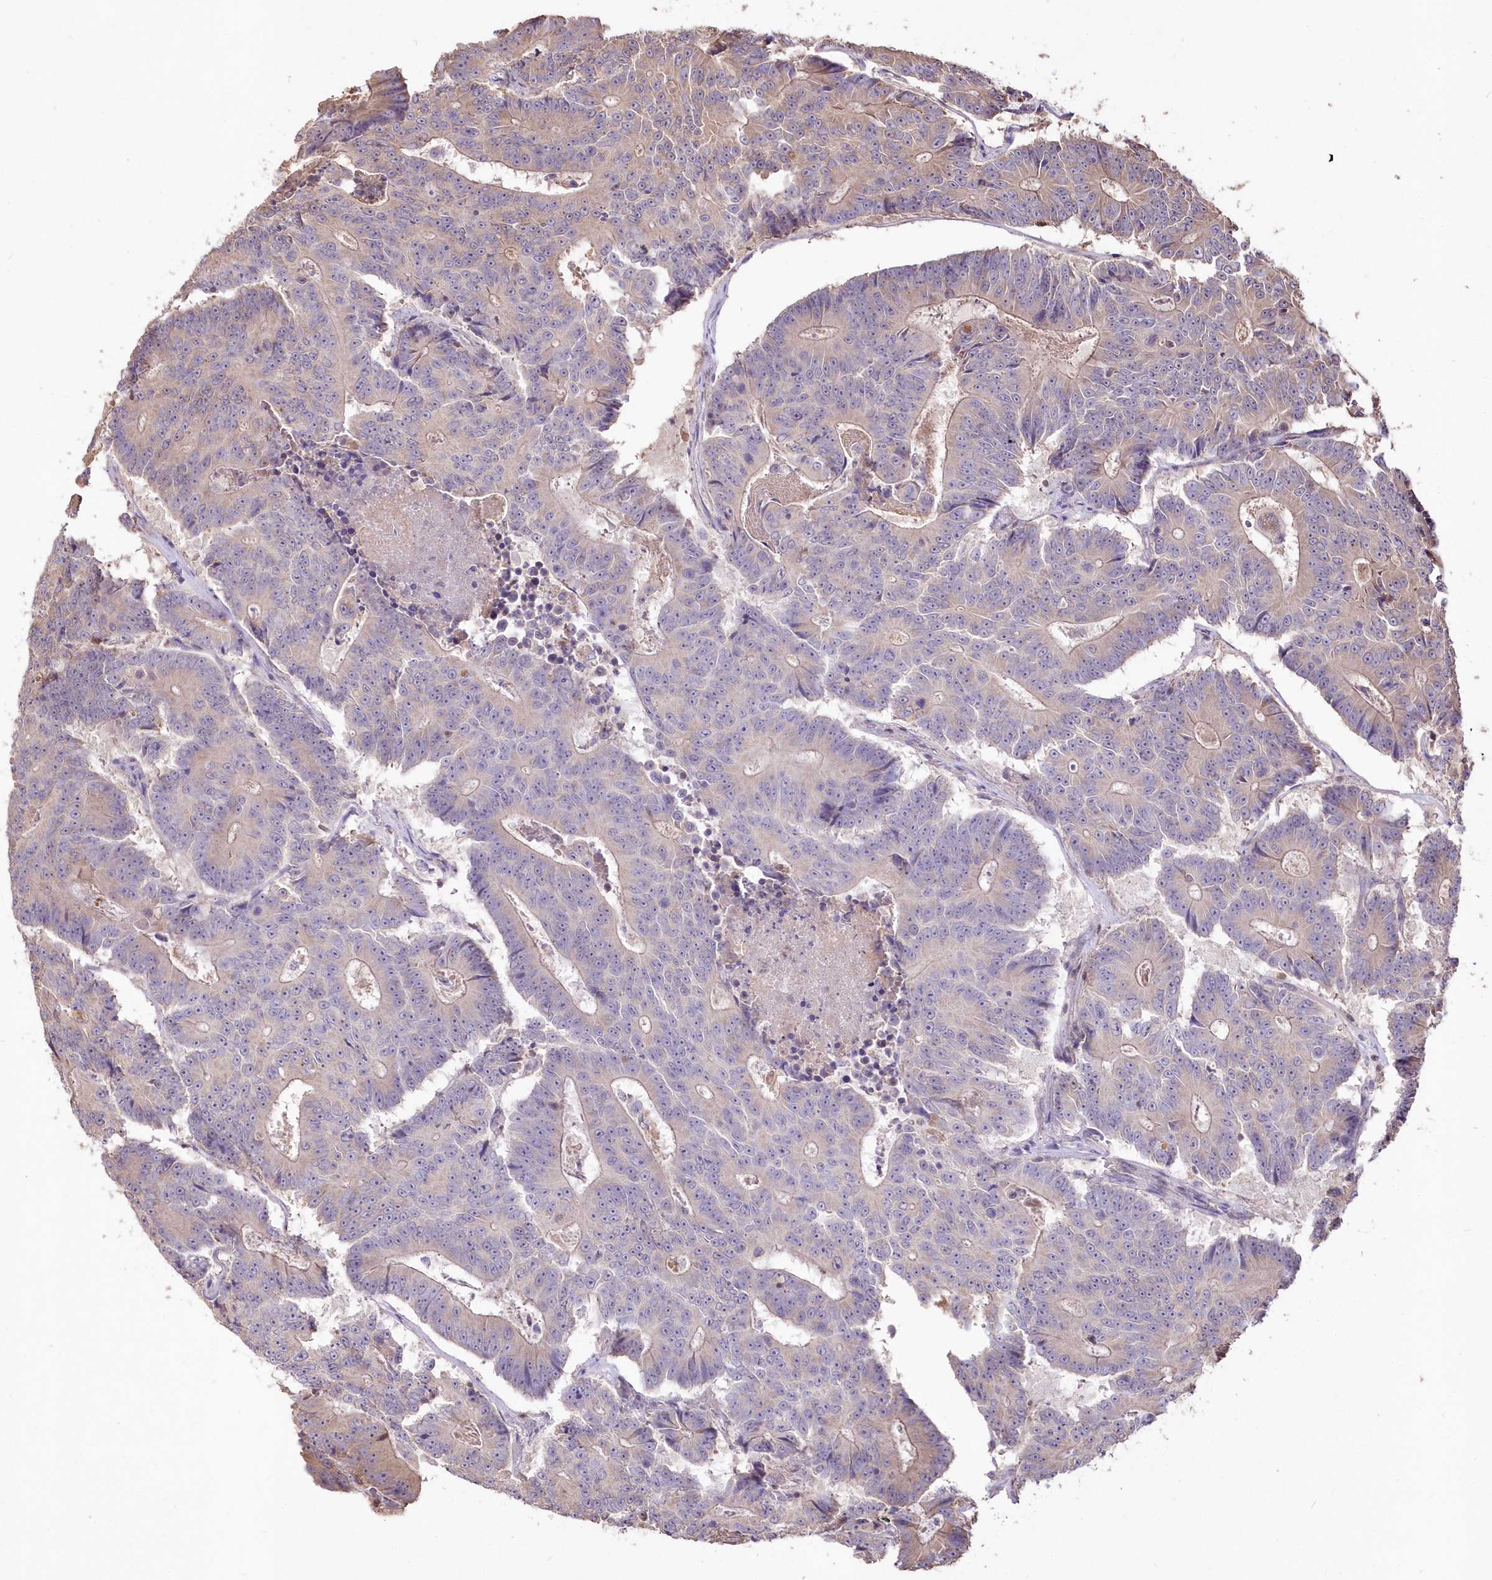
{"staining": {"intensity": "weak", "quantity": "<25%", "location": "cytoplasmic/membranous"}, "tissue": "colorectal cancer", "cell_type": "Tumor cells", "image_type": "cancer", "snomed": [{"axis": "morphology", "description": "Adenocarcinoma, NOS"}, {"axis": "topography", "description": "Colon"}], "caption": "This histopathology image is of colorectal adenocarcinoma stained with immunohistochemistry to label a protein in brown with the nuclei are counter-stained blue. There is no expression in tumor cells.", "gene": "STK17B", "patient": {"sex": "male", "age": 83}}